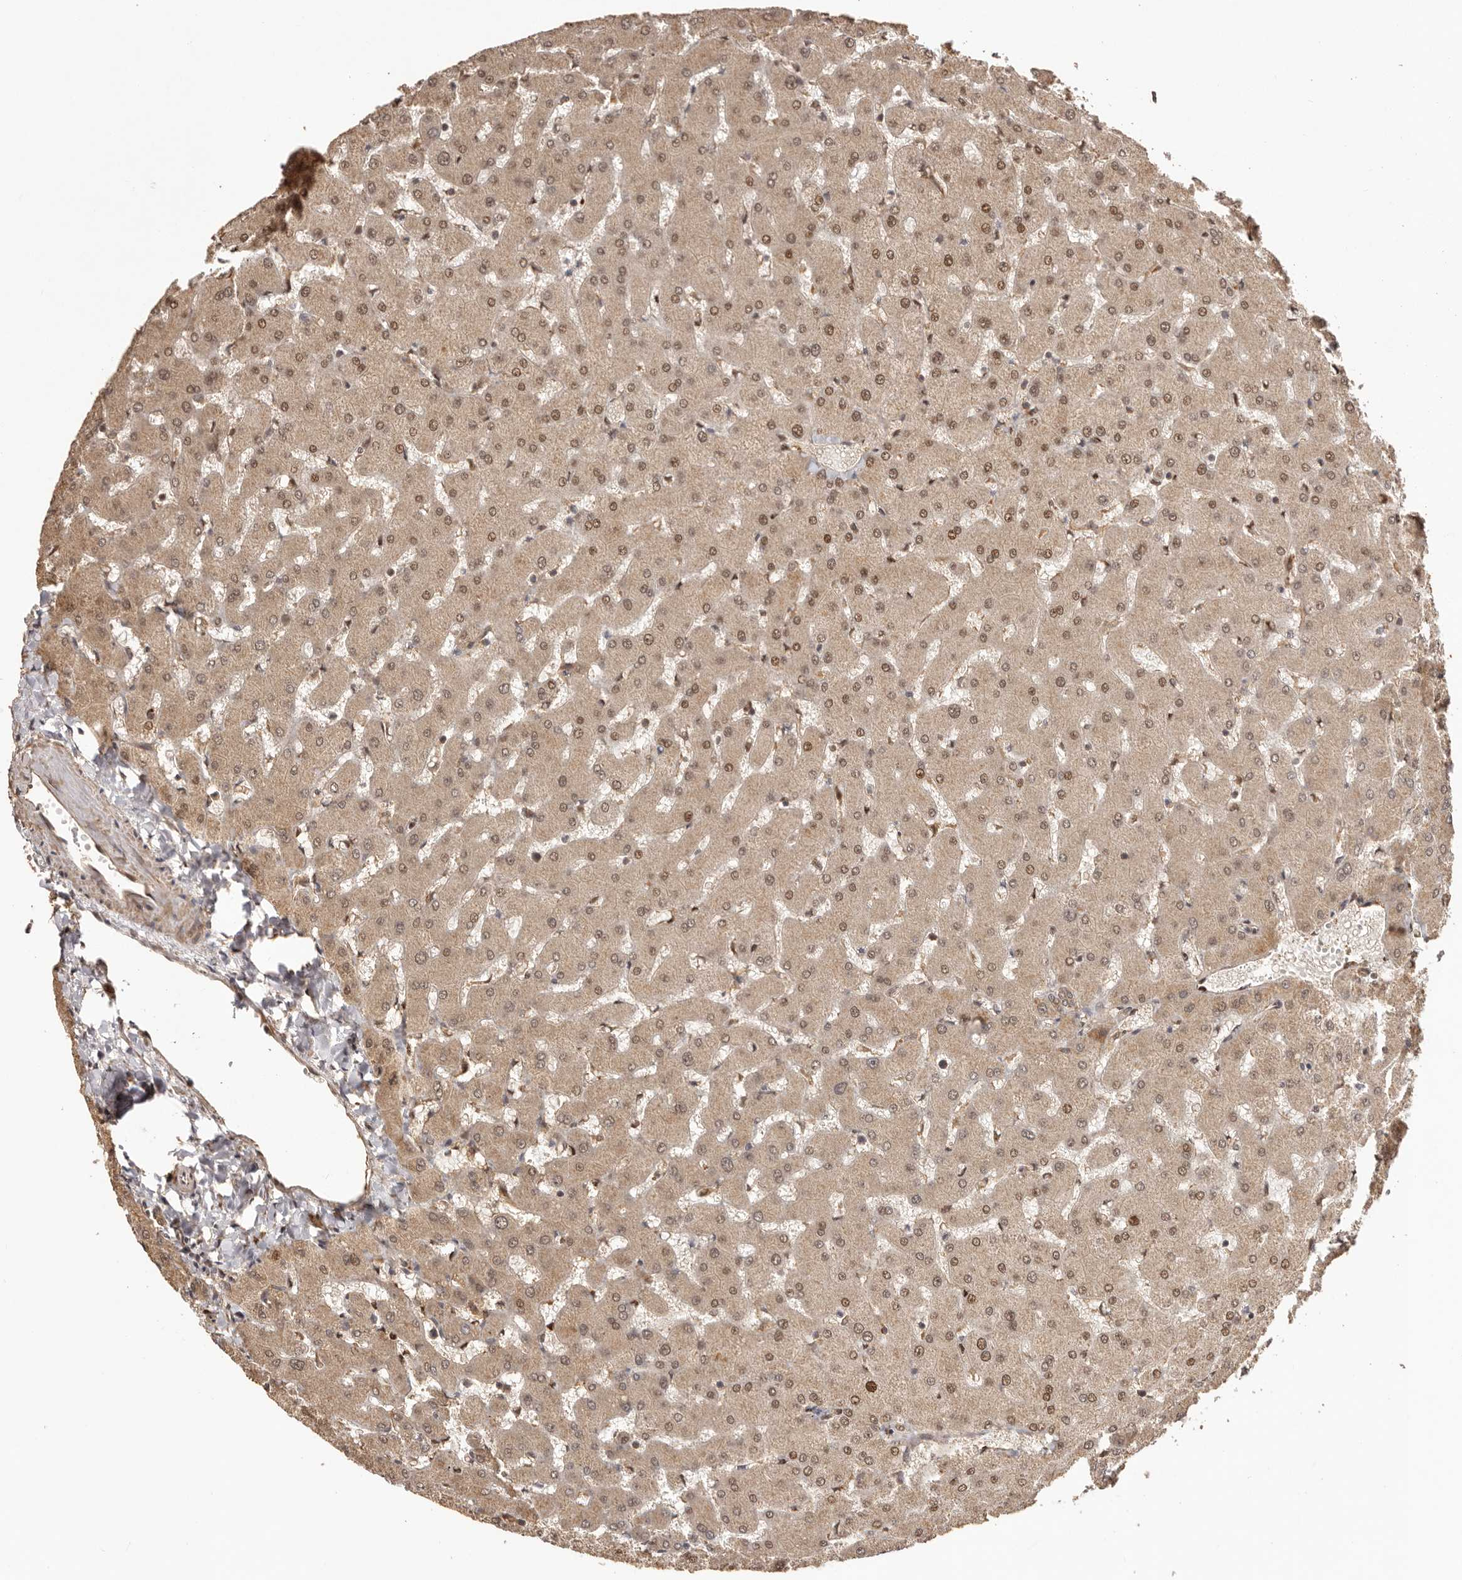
{"staining": {"intensity": "weak", "quantity": ">75%", "location": "cytoplasmic/membranous"}, "tissue": "liver", "cell_type": "Cholangiocytes", "image_type": "normal", "snomed": [{"axis": "morphology", "description": "Normal tissue, NOS"}, {"axis": "topography", "description": "Liver"}], "caption": "High-power microscopy captured an IHC histopathology image of normal liver, revealing weak cytoplasmic/membranous expression in about >75% of cholangiocytes.", "gene": "UBR2", "patient": {"sex": "female", "age": 63}}